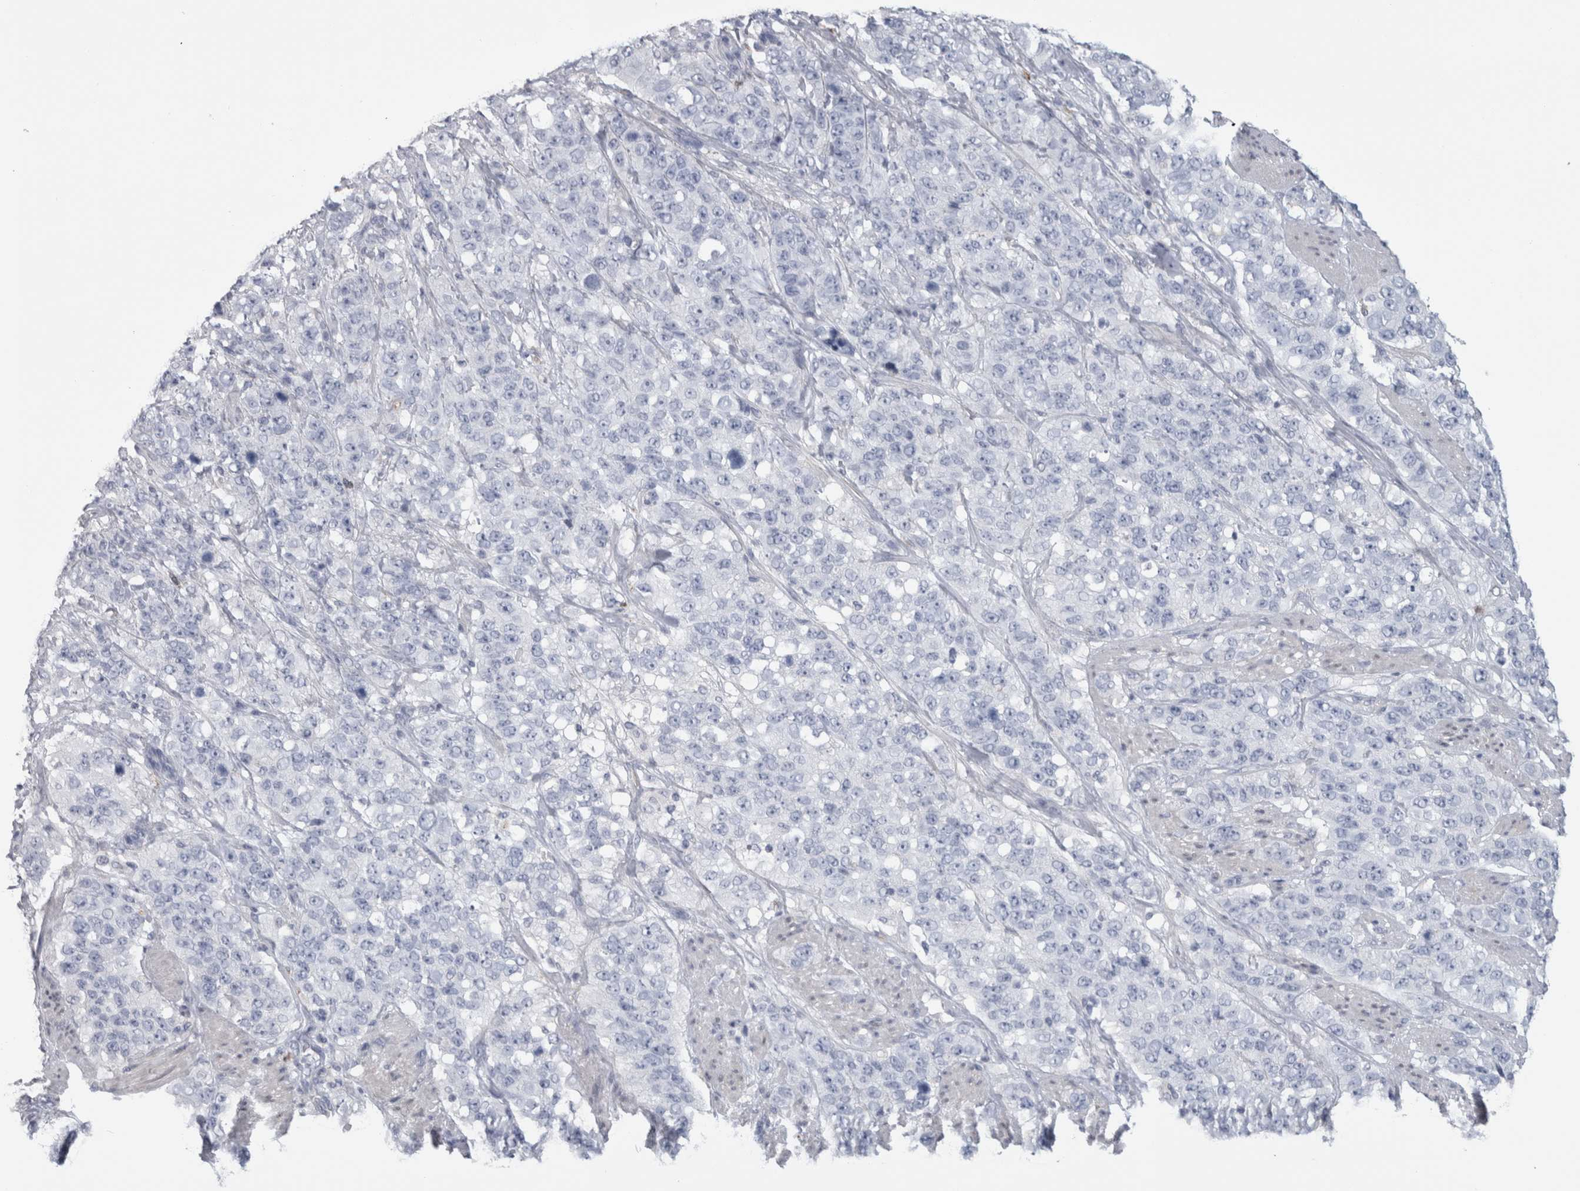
{"staining": {"intensity": "negative", "quantity": "none", "location": "none"}, "tissue": "stomach cancer", "cell_type": "Tumor cells", "image_type": "cancer", "snomed": [{"axis": "morphology", "description": "Adenocarcinoma, NOS"}, {"axis": "topography", "description": "Stomach"}], "caption": "High magnification brightfield microscopy of stomach adenocarcinoma stained with DAB (brown) and counterstained with hematoxylin (blue): tumor cells show no significant positivity.", "gene": "IL33", "patient": {"sex": "male", "age": 48}}